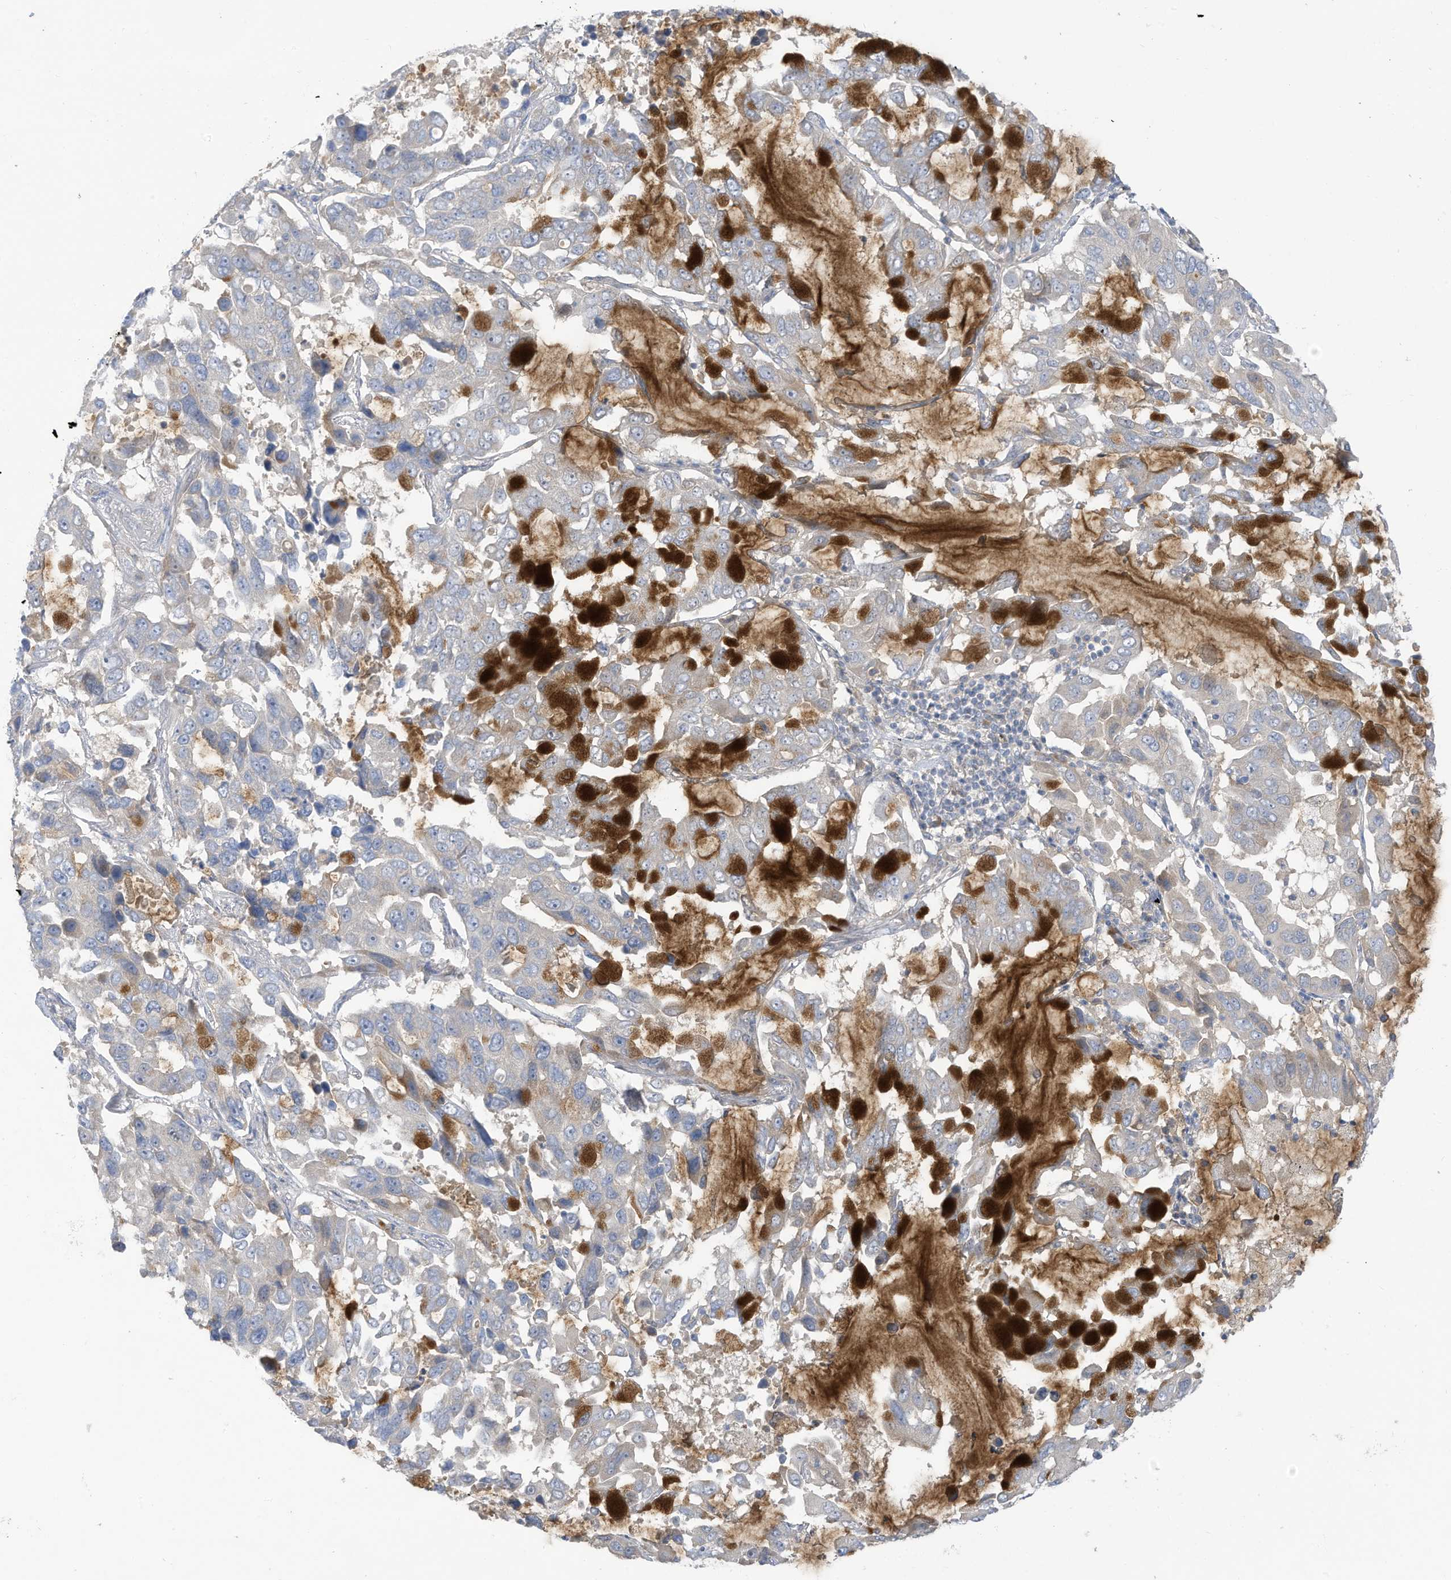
{"staining": {"intensity": "moderate", "quantity": "<25%", "location": "cytoplasmic/membranous"}, "tissue": "lung cancer", "cell_type": "Tumor cells", "image_type": "cancer", "snomed": [{"axis": "morphology", "description": "Adenocarcinoma, NOS"}, {"axis": "topography", "description": "Lung"}], "caption": "A low amount of moderate cytoplasmic/membranous positivity is appreciated in approximately <25% of tumor cells in lung cancer (adenocarcinoma) tissue.", "gene": "LRRN2", "patient": {"sex": "male", "age": 64}}